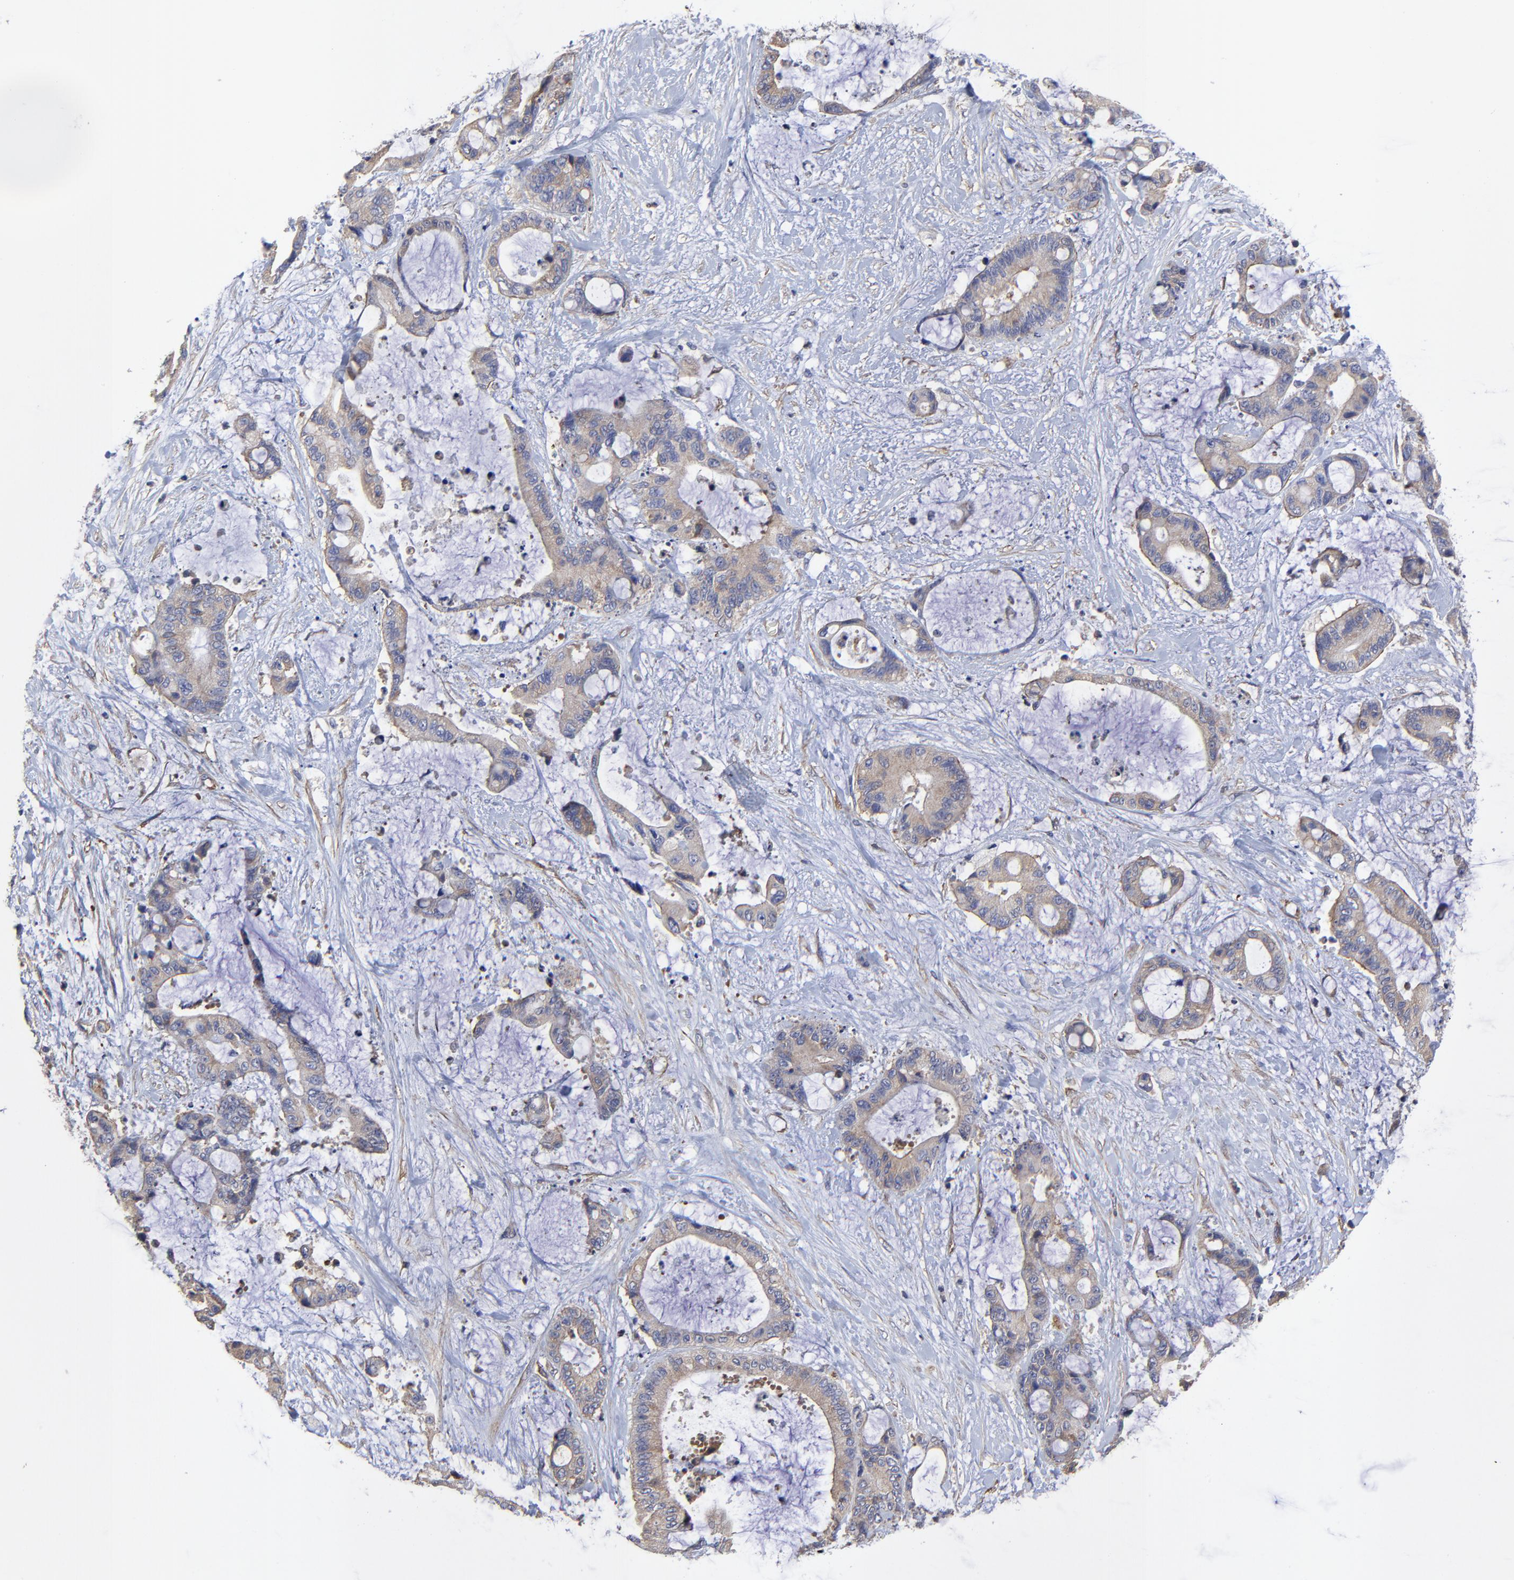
{"staining": {"intensity": "moderate", "quantity": "25%-75%", "location": "cytoplasmic/membranous"}, "tissue": "liver cancer", "cell_type": "Tumor cells", "image_type": "cancer", "snomed": [{"axis": "morphology", "description": "Cholangiocarcinoma"}, {"axis": "topography", "description": "Liver"}], "caption": "Immunohistochemical staining of human liver cholangiocarcinoma exhibits moderate cytoplasmic/membranous protein positivity in about 25%-75% of tumor cells. Ihc stains the protein in brown and the nuclei are stained blue.", "gene": "SULF2", "patient": {"sex": "female", "age": 73}}